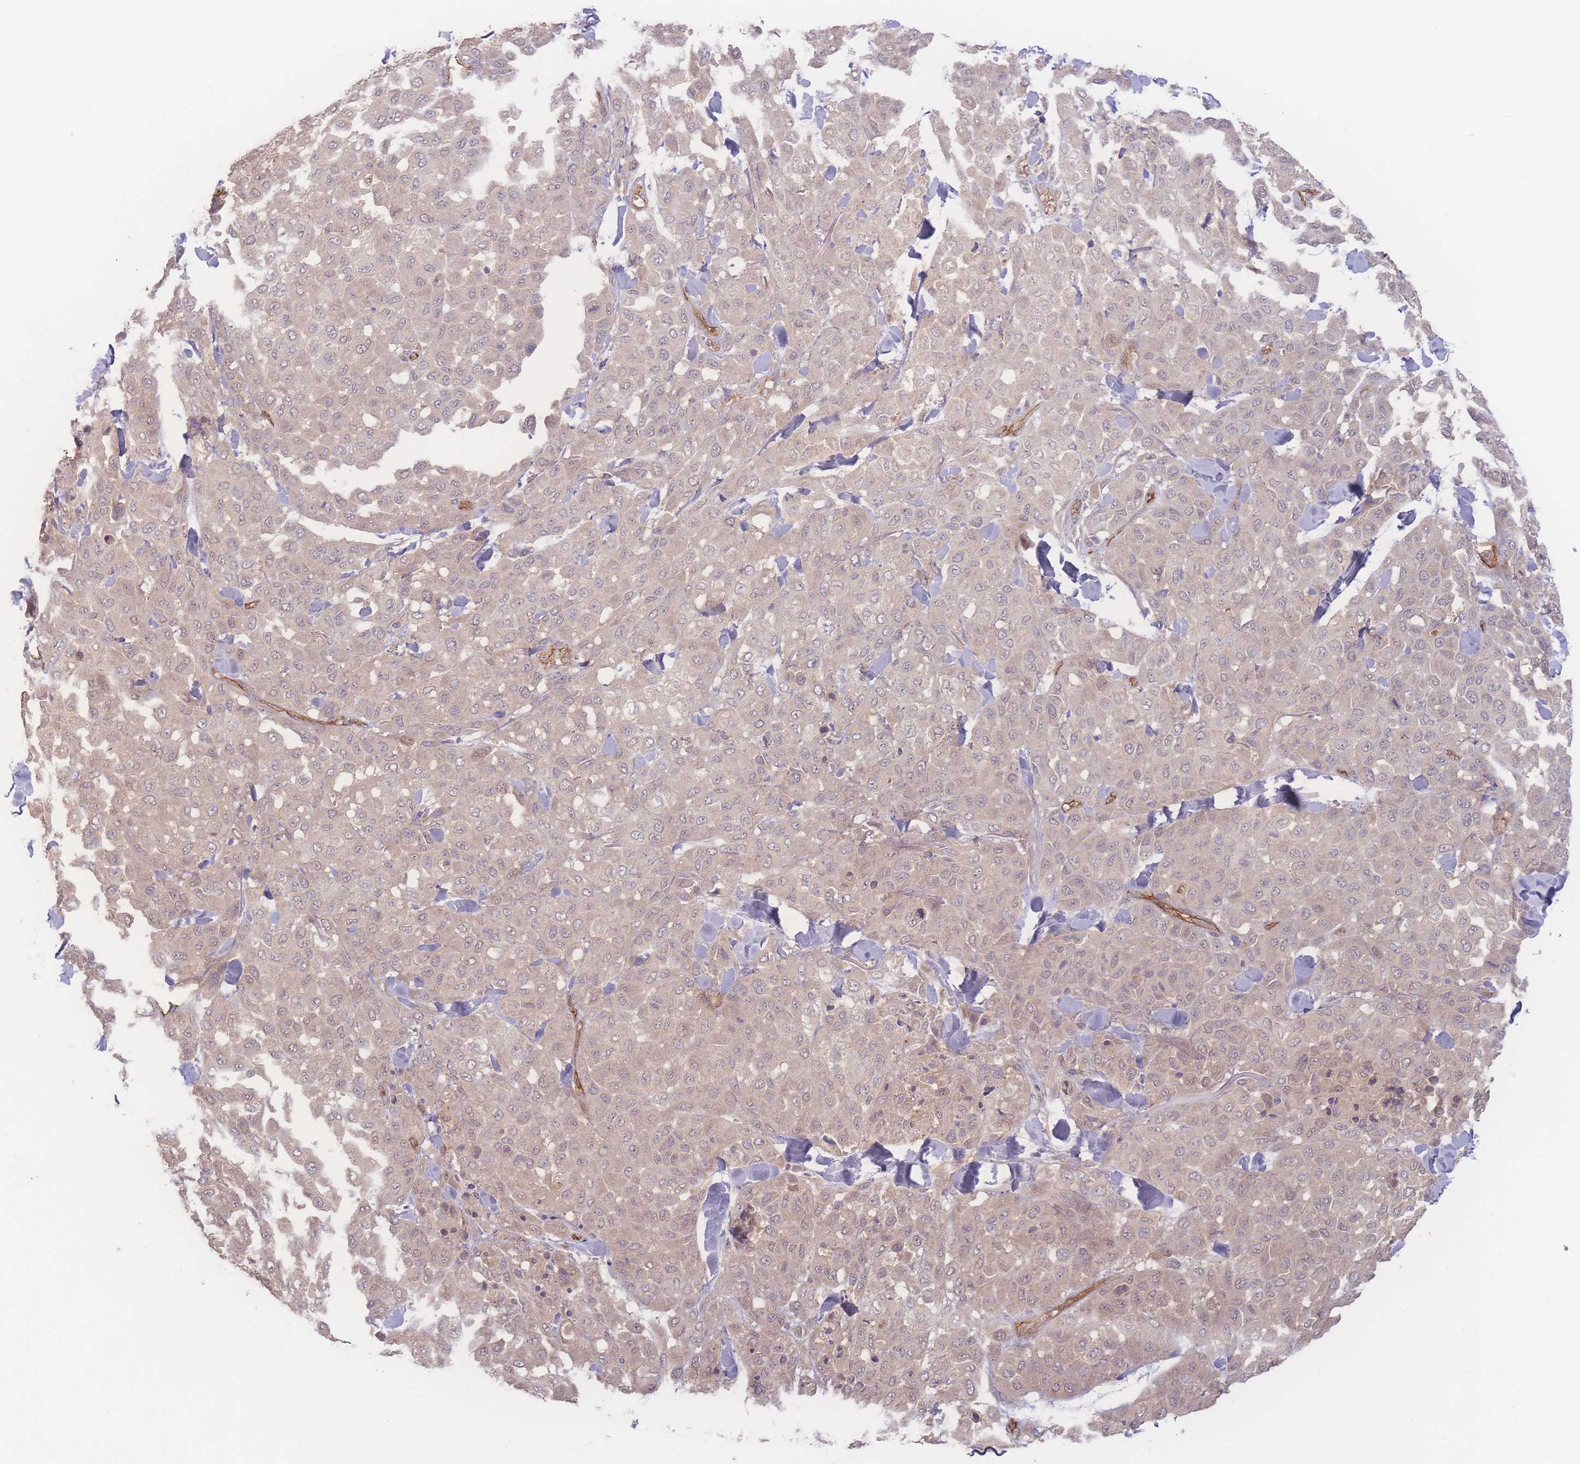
{"staining": {"intensity": "weak", "quantity": "<25%", "location": "cytoplasmic/membranous"}, "tissue": "melanoma", "cell_type": "Tumor cells", "image_type": "cancer", "snomed": [{"axis": "morphology", "description": "Malignant melanoma, Metastatic site"}, {"axis": "topography", "description": "Skin"}], "caption": "DAB (3,3'-diaminobenzidine) immunohistochemical staining of melanoma demonstrates no significant staining in tumor cells.", "gene": "INSR", "patient": {"sex": "female", "age": 81}}